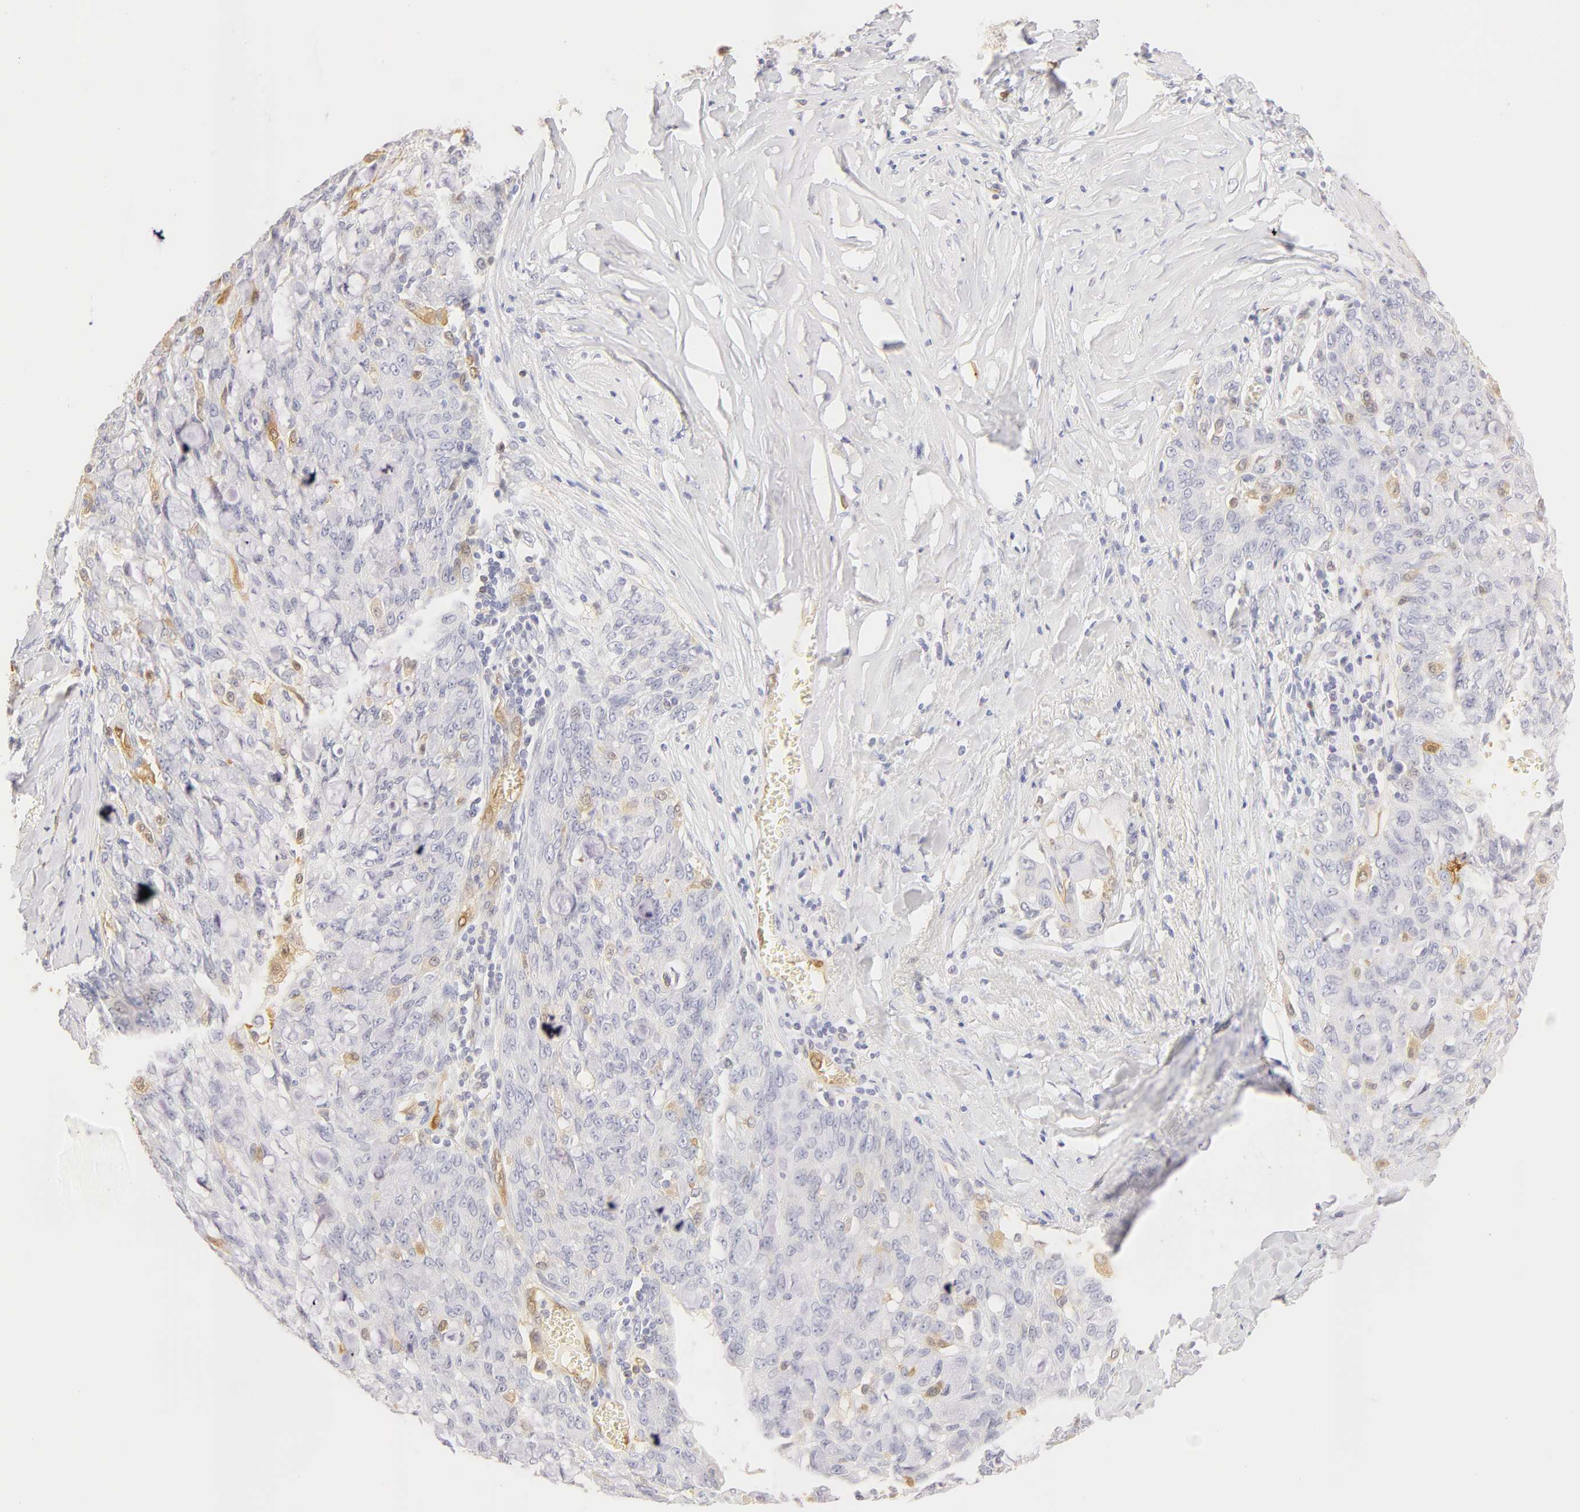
{"staining": {"intensity": "negative", "quantity": "none", "location": "none"}, "tissue": "lung cancer", "cell_type": "Tumor cells", "image_type": "cancer", "snomed": [{"axis": "morphology", "description": "Adenocarcinoma, NOS"}, {"axis": "topography", "description": "Lung"}], "caption": "Lung adenocarcinoma was stained to show a protein in brown. There is no significant staining in tumor cells. Brightfield microscopy of immunohistochemistry stained with DAB (3,3'-diaminobenzidine) (brown) and hematoxylin (blue), captured at high magnification.", "gene": "CA2", "patient": {"sex": "female", "age": 44}}